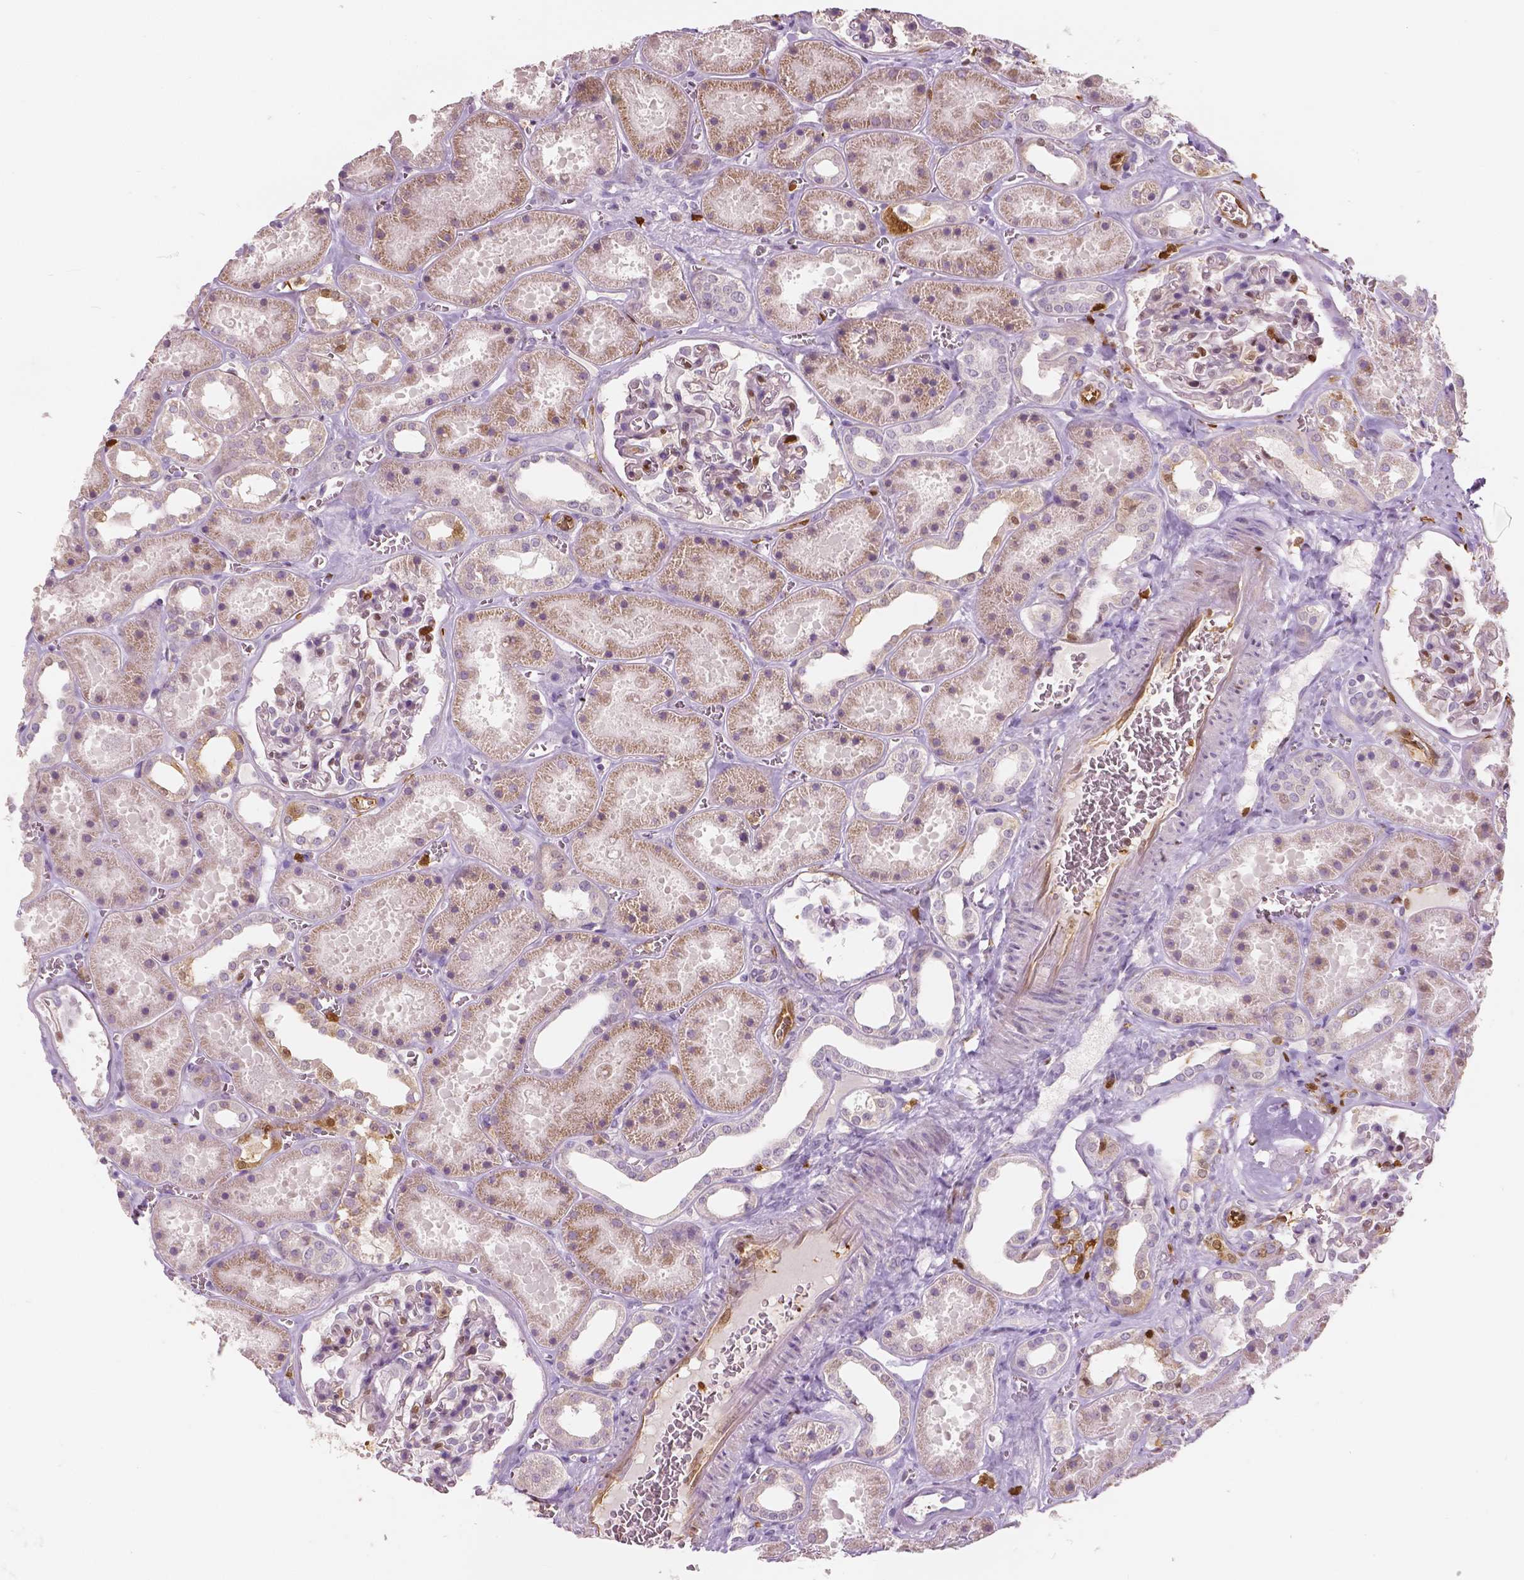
{"staining": {"intensity": "negative", "quantity": "none", "location": "none"}, "tissue": "kidney", "cell_type": "Cells in glomeruli", "image_type": "normal", "snomed": [{"axis": "morphology", "description": "Normal tissue, NOS"}, {"axis": "topography", "description": "Kidney"}], "caption": "Image shows no significant protein staining in cells in glomeruli of unremarkable kidney. Brightfield microscopy of IHC stained with DAB (3,3'-diaminobenzidine) (brown) and hematoxylin (blue), captured at high magnification.", "gene": "S100A4", "patient": {"sex": "female", "age": 41}}